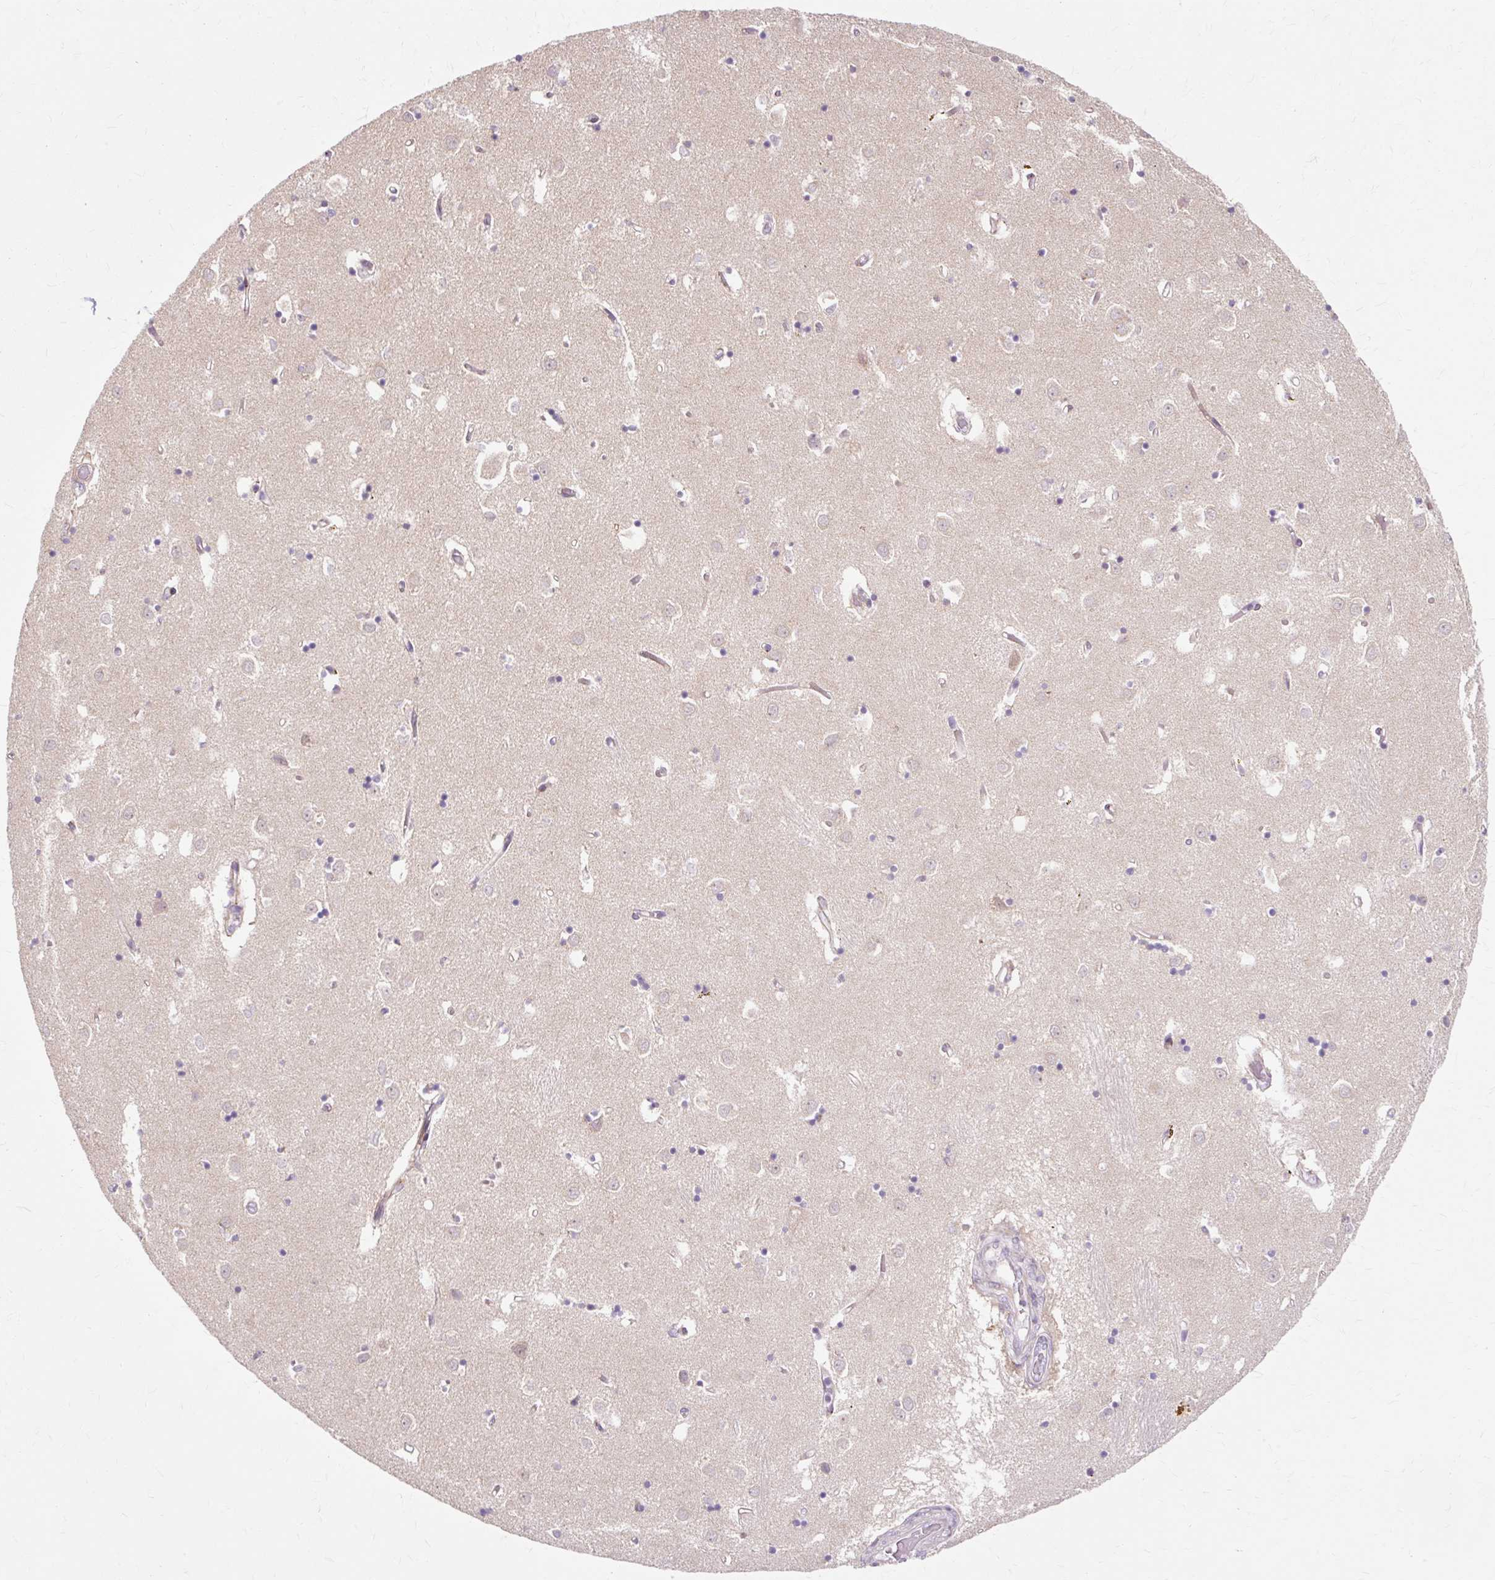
{"staining": {"intensity": "weak", "quantity": "<25%", "location": "cytoplasmic/membranous"}, "tissue": "caudate", "cell_type": "Glial cells", "image_type": "normal", "snomed": [{"axis": "morphology", "description": "Normal tissue, NOS"}, {"axis": "topography", "description": "Lateral ventricle wall"}], "caption": "IHC image of unremarkable caudate stained for a protein (brown), which displays no positivity in glial cells. The staining is performed using DAB brown chromogen with nuclei counter-stained in using hematoxylin.", "gene": "GEMIN2", "patient": {"sex": "male", "age": 70}}